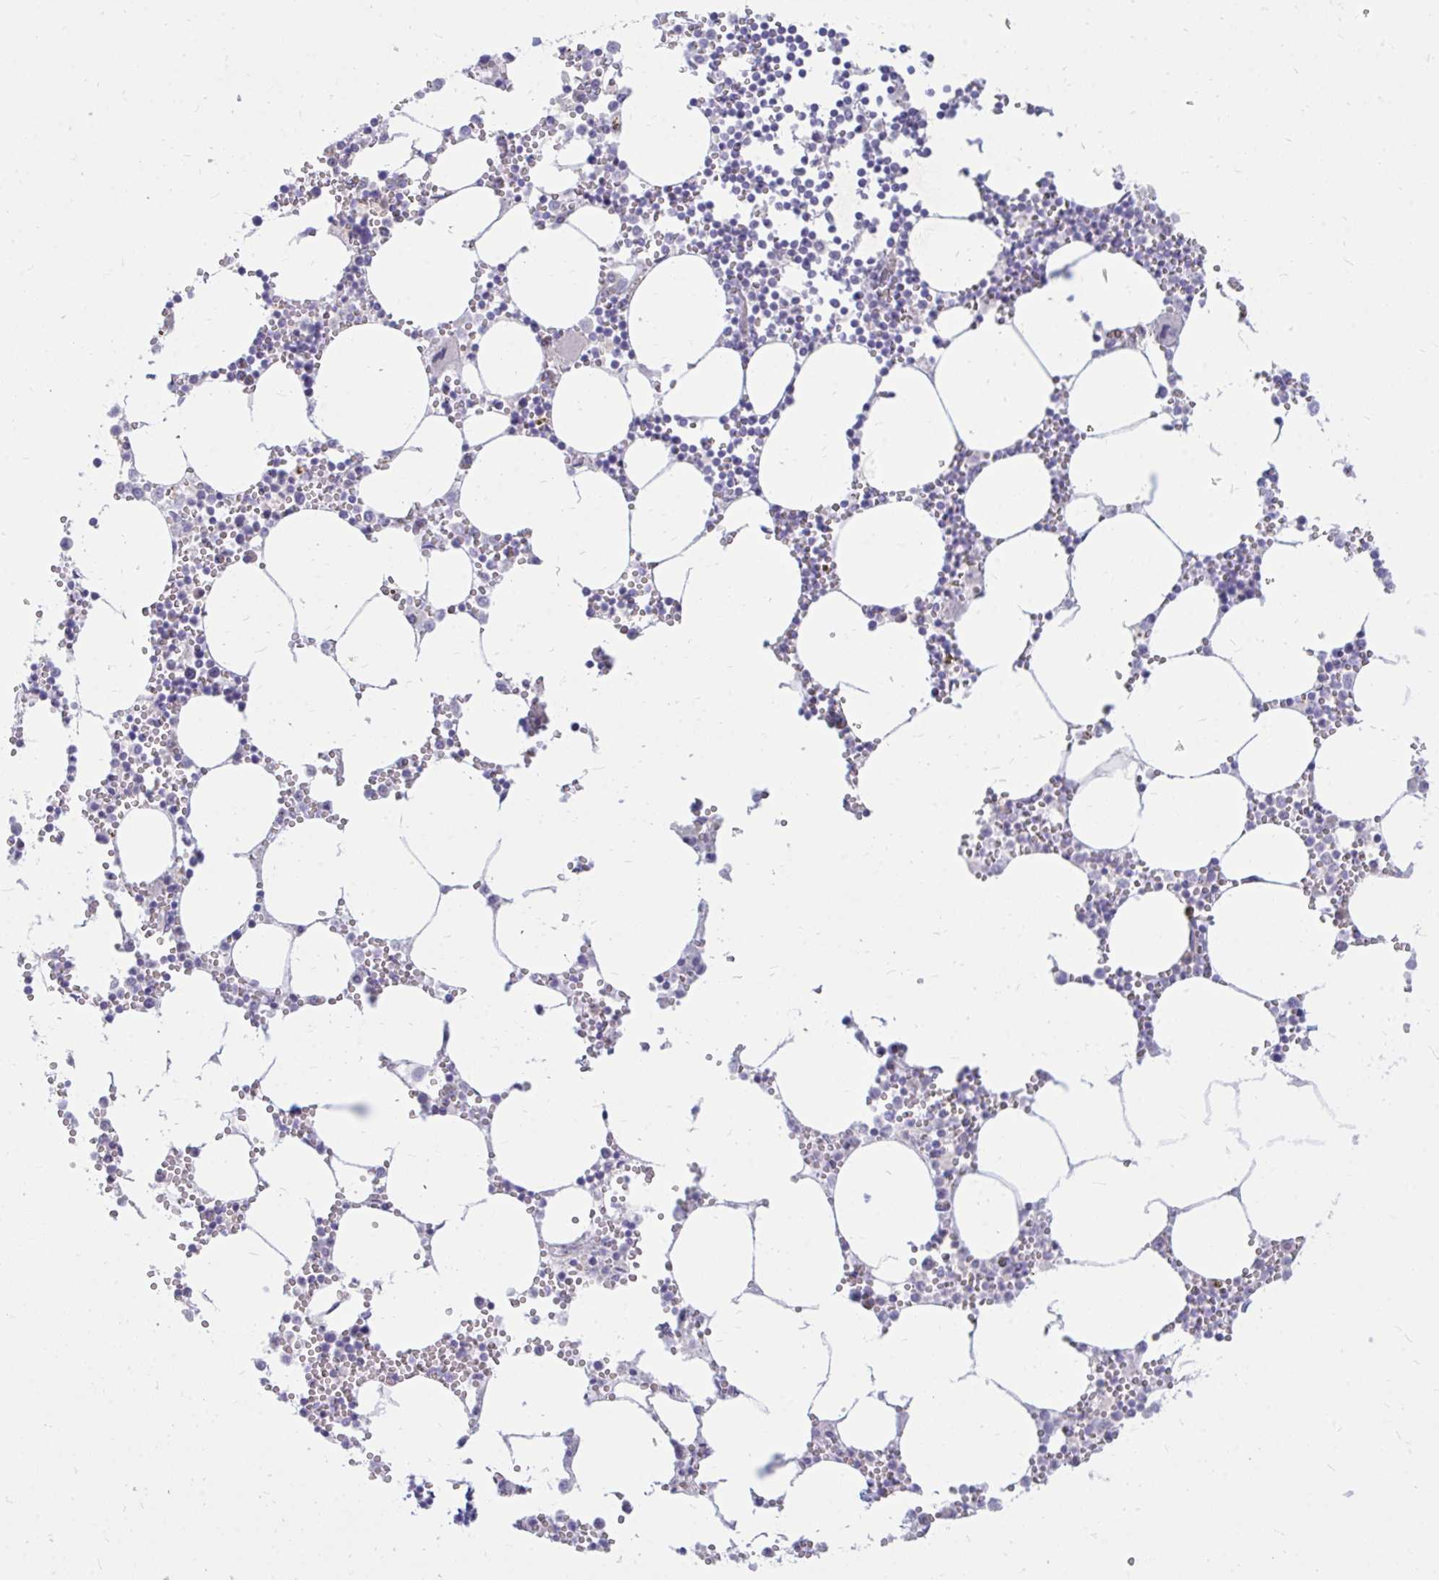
{"staining": {"intensity": "negative", "quantity": "none", "location": "none"}, "tissue": "bone marrow", "cell_type": "Hematopoietic cells", "image_type": "normal", "snomed": [{"axis": "morphology", "description": "Normal tissue, NOS"}, {"axis": "topography", "description": "Bone marrow"}], "caption": "This is an IHC image of normal bone marrow. There is no staining in hematopoietic cells.", "gene": "RAB6A", "patient": {"sex": "male", "age": 54}}